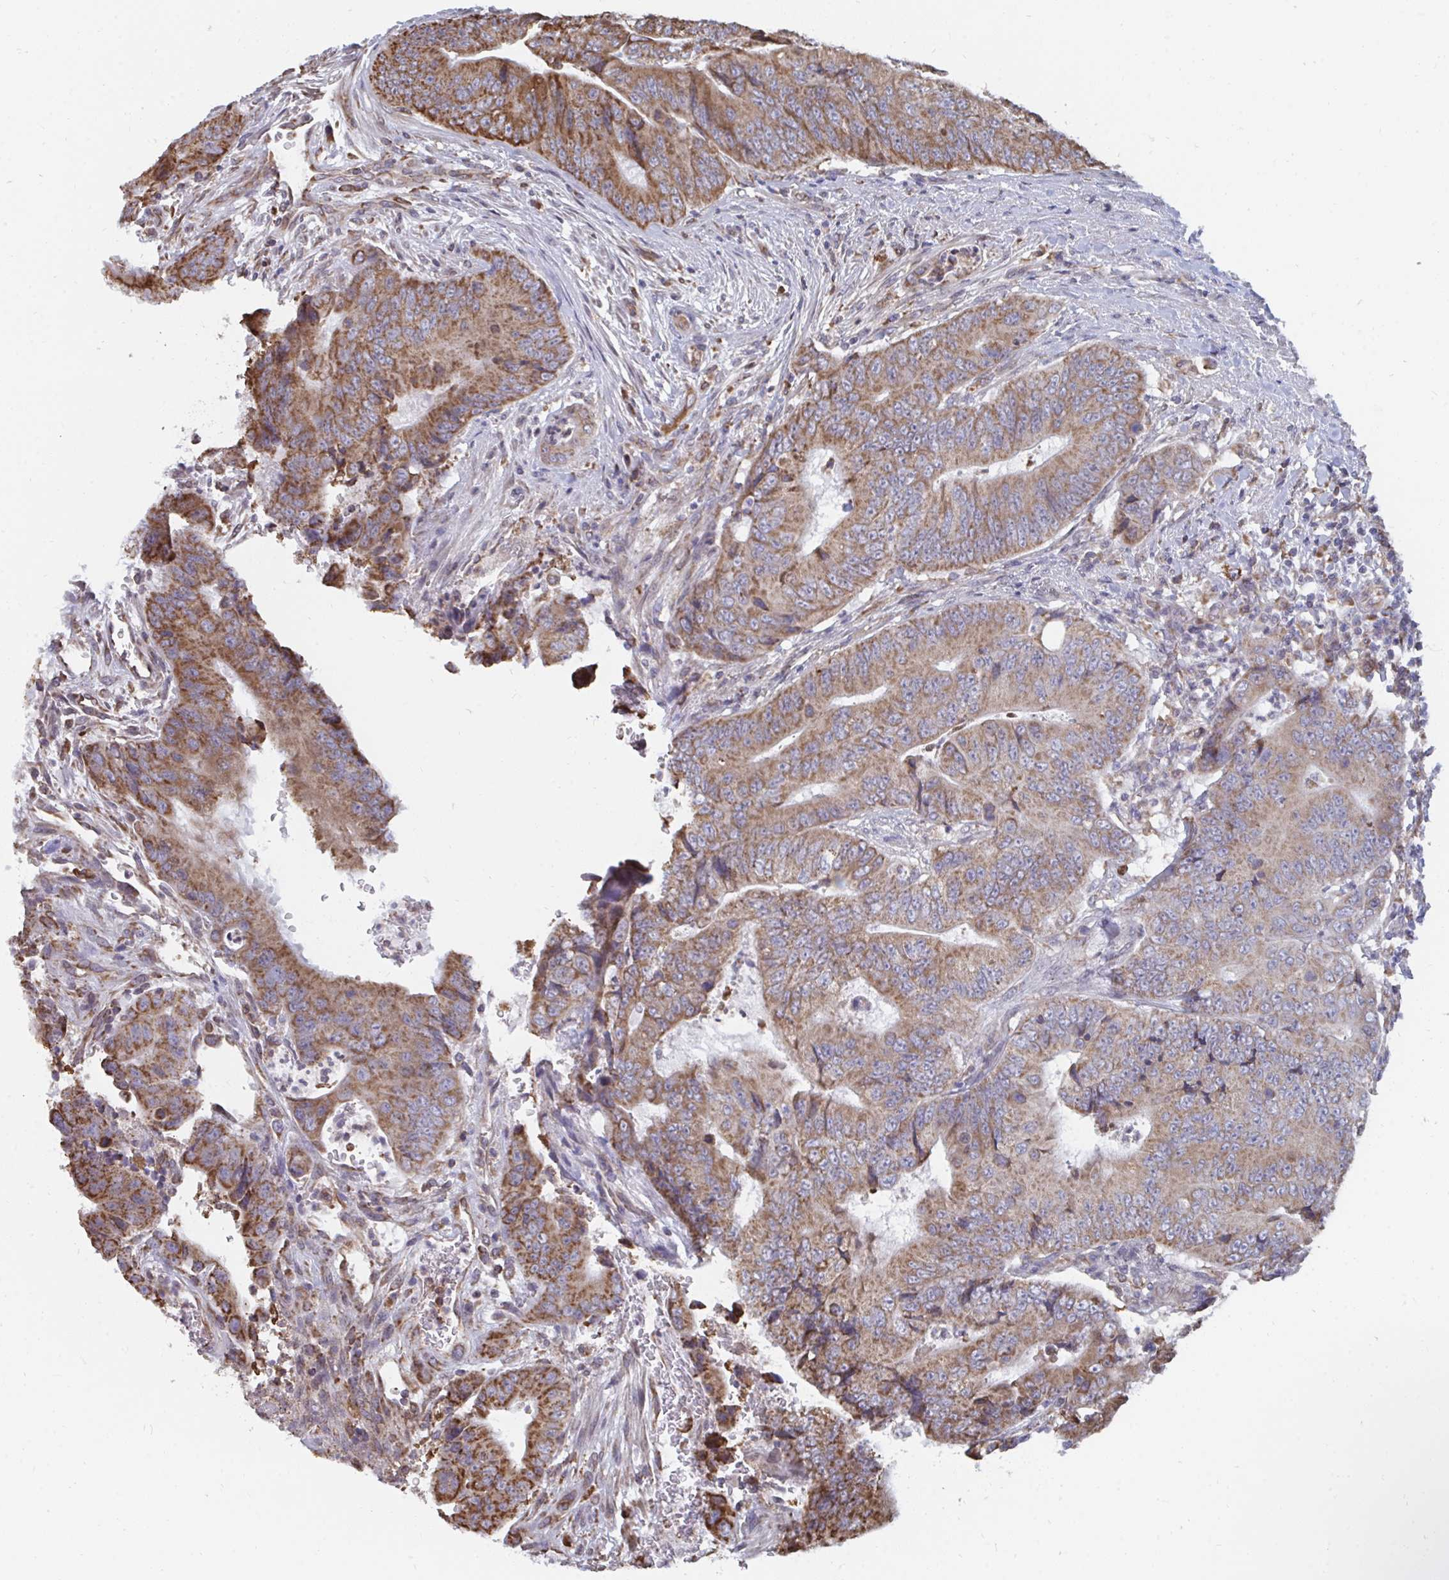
{"staining": {"intensity": "moderate", "quantity": ">75%", "location": "cytoplasmic/membranous"}, "tissue": "colorectal cancer", "cell_type": "Tumor cells", "image_type": "cancer", "snomed": [{"axis": "morphology", "description": "Adenocarcinoma, NOS"}, {"axis": "topography", "description": "Colon"}], "caption": "This is a micrograph of immunohistochemistry (IHC) staining of adenocarcinoma (colorectal), which shows moderate expression in the cytoplasmic/membranous of tumor cells.", "gene": "ELAVL1", "patient": {"sex": "female", "age": 48}}